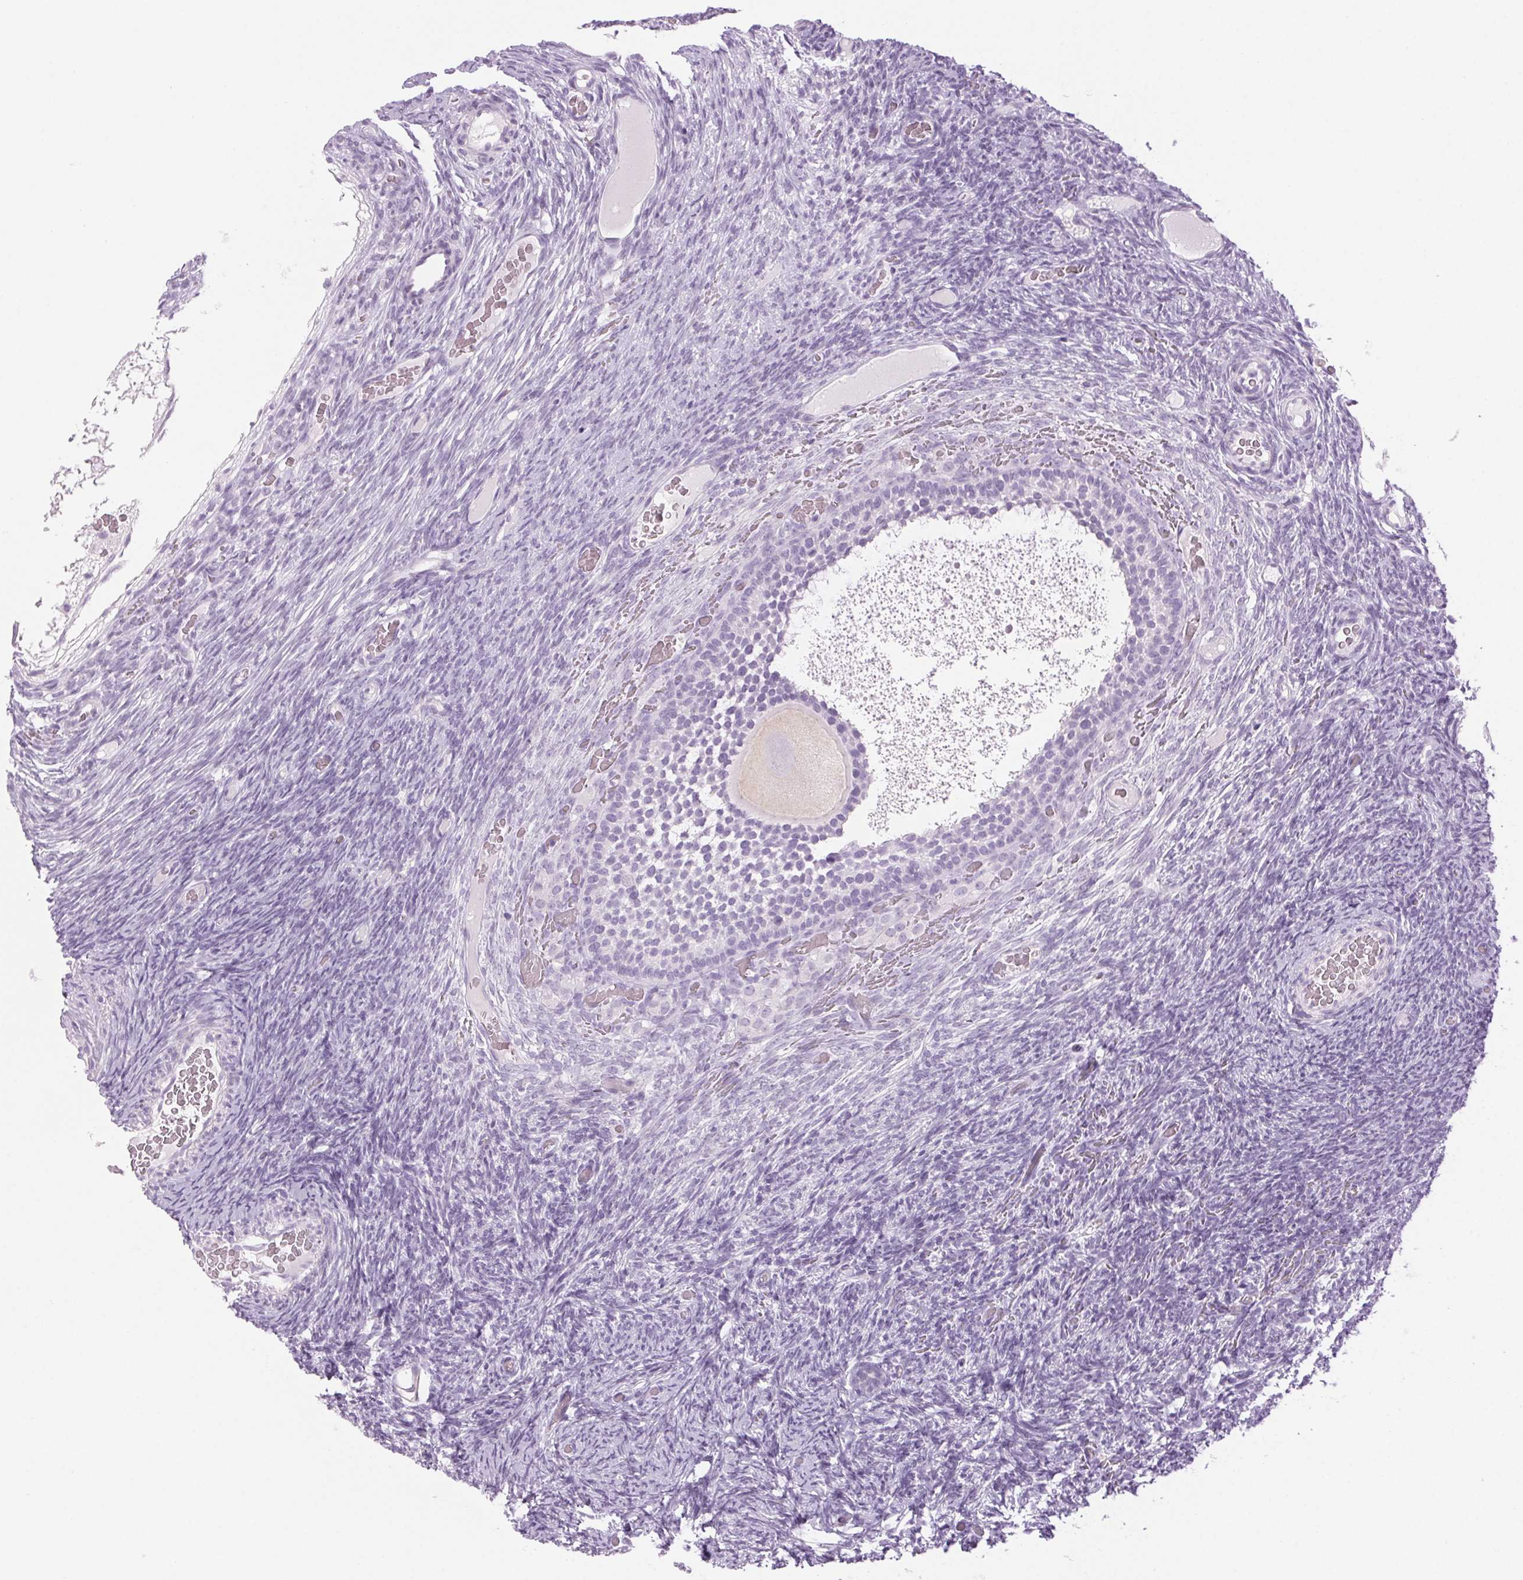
{"staining": {"intensity": "negative", "quantity": "none", "location": "none"}, "tissue": "ovary", "cell_type": "Follicle cells", "image_type": "normal", "snomed": [{"axis": "morphology", "description": "Normal tissue, NOS"}, {"axis": "topography", "description": "Ovary"}], "caption": "Immunohistochemistry (IHC) photomicrograph of unremarkable human ovary stained for a protein (brown), which demonstrates no staining in follicle cells.", "gene": "LRP2", "patient": {"sex": "female", "age": 34}}